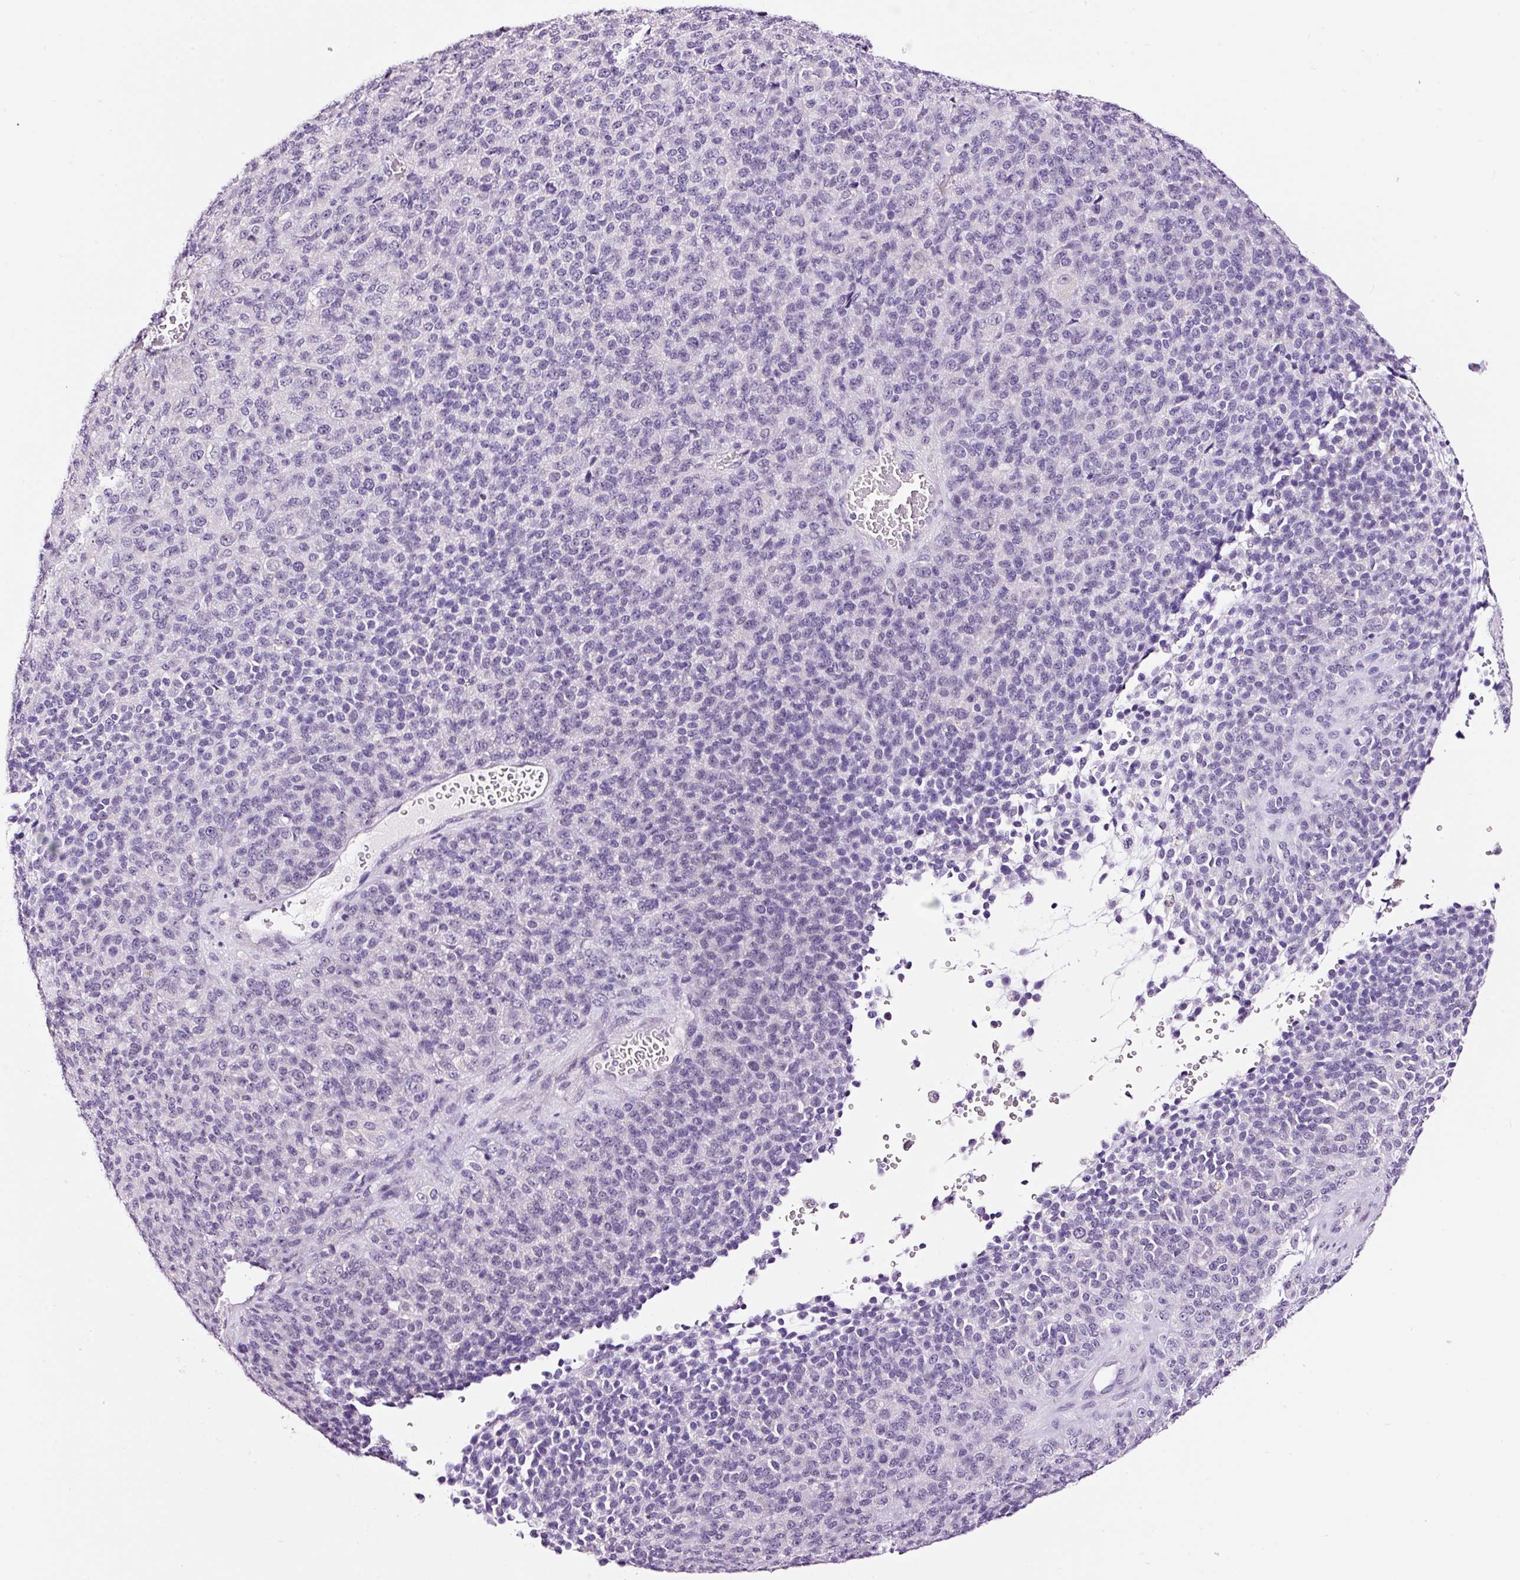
{"staining": {"intensity": "negative", "quantity": "none", "location": "none"}, "tissue": "melanoma", "cell_type": "Tumor cells", "image_type": "cancer", "snomed": [{"axis": "morphology", "description": "Malignant melanoma, Metastatic site"}, {"axis": "topography", "description": "Brain"}], "caption": "This photomicrograph is of melanoma stained with immunohistochemistry to label a protein in brown with the nuclei are counter-stained blue. There is no positivity in tumor cells.", "gene": "RTF2", "patient": {"sex": "female", "age": 56}}